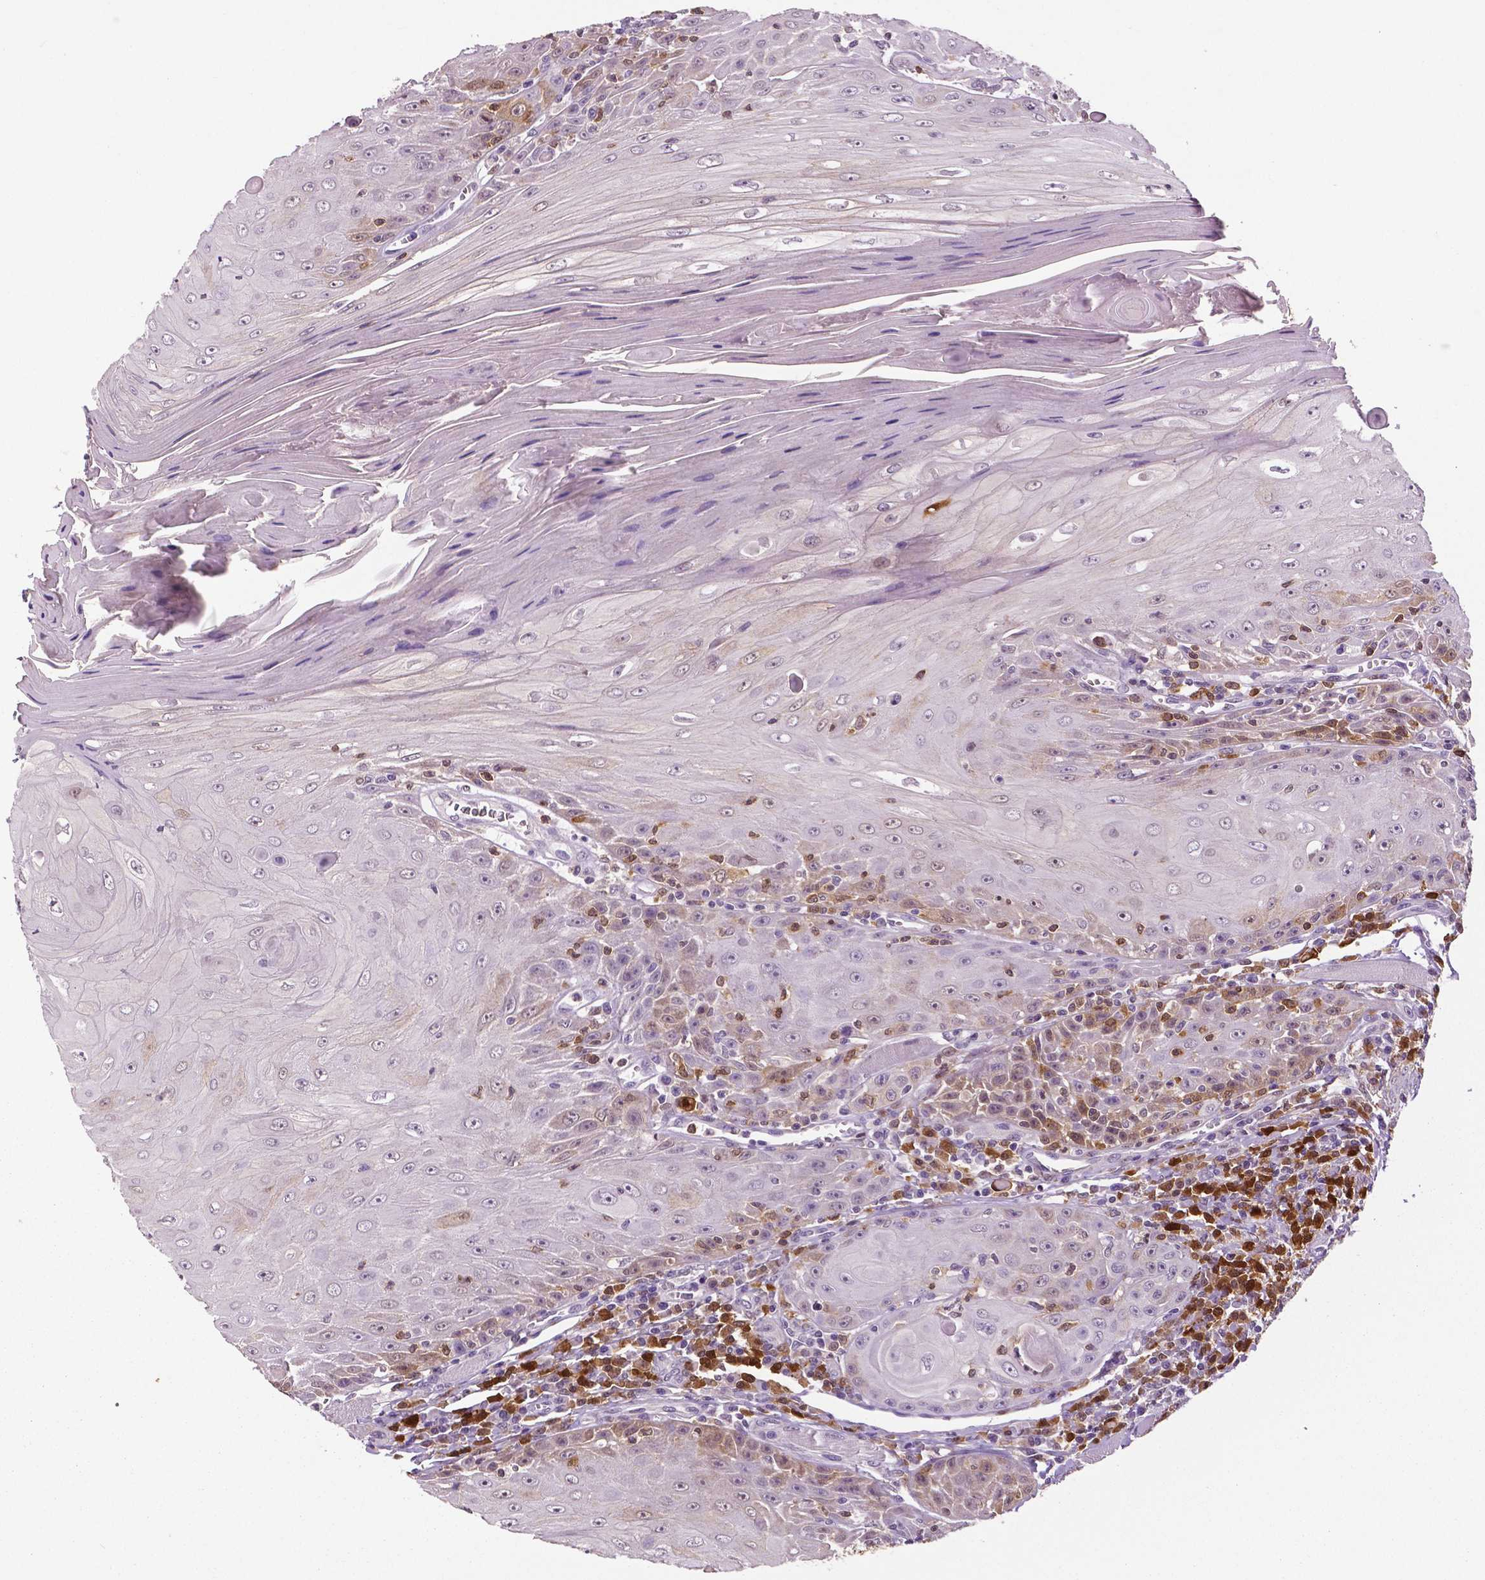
{"staining": {"intensity": "weak", "quantity": "<25%", "location": "cytoplasmic/membranous"}, "tissue": "head and neck cancer", "cell_type": "Tumor cells", "image_type": "cancer", "snomed": [{"axis": "morphology", "description": "Squamous cell carcinoma, NOS"}, {"axis": "topography", "description": "Head-Neck"}], "caption": "Photomicrograph shows no significant protein staining in tumor cells of squamous cell carcinoma (head and neck).", "gene": "PHGDH", "patient": {"sex": "male", "age": 52}}